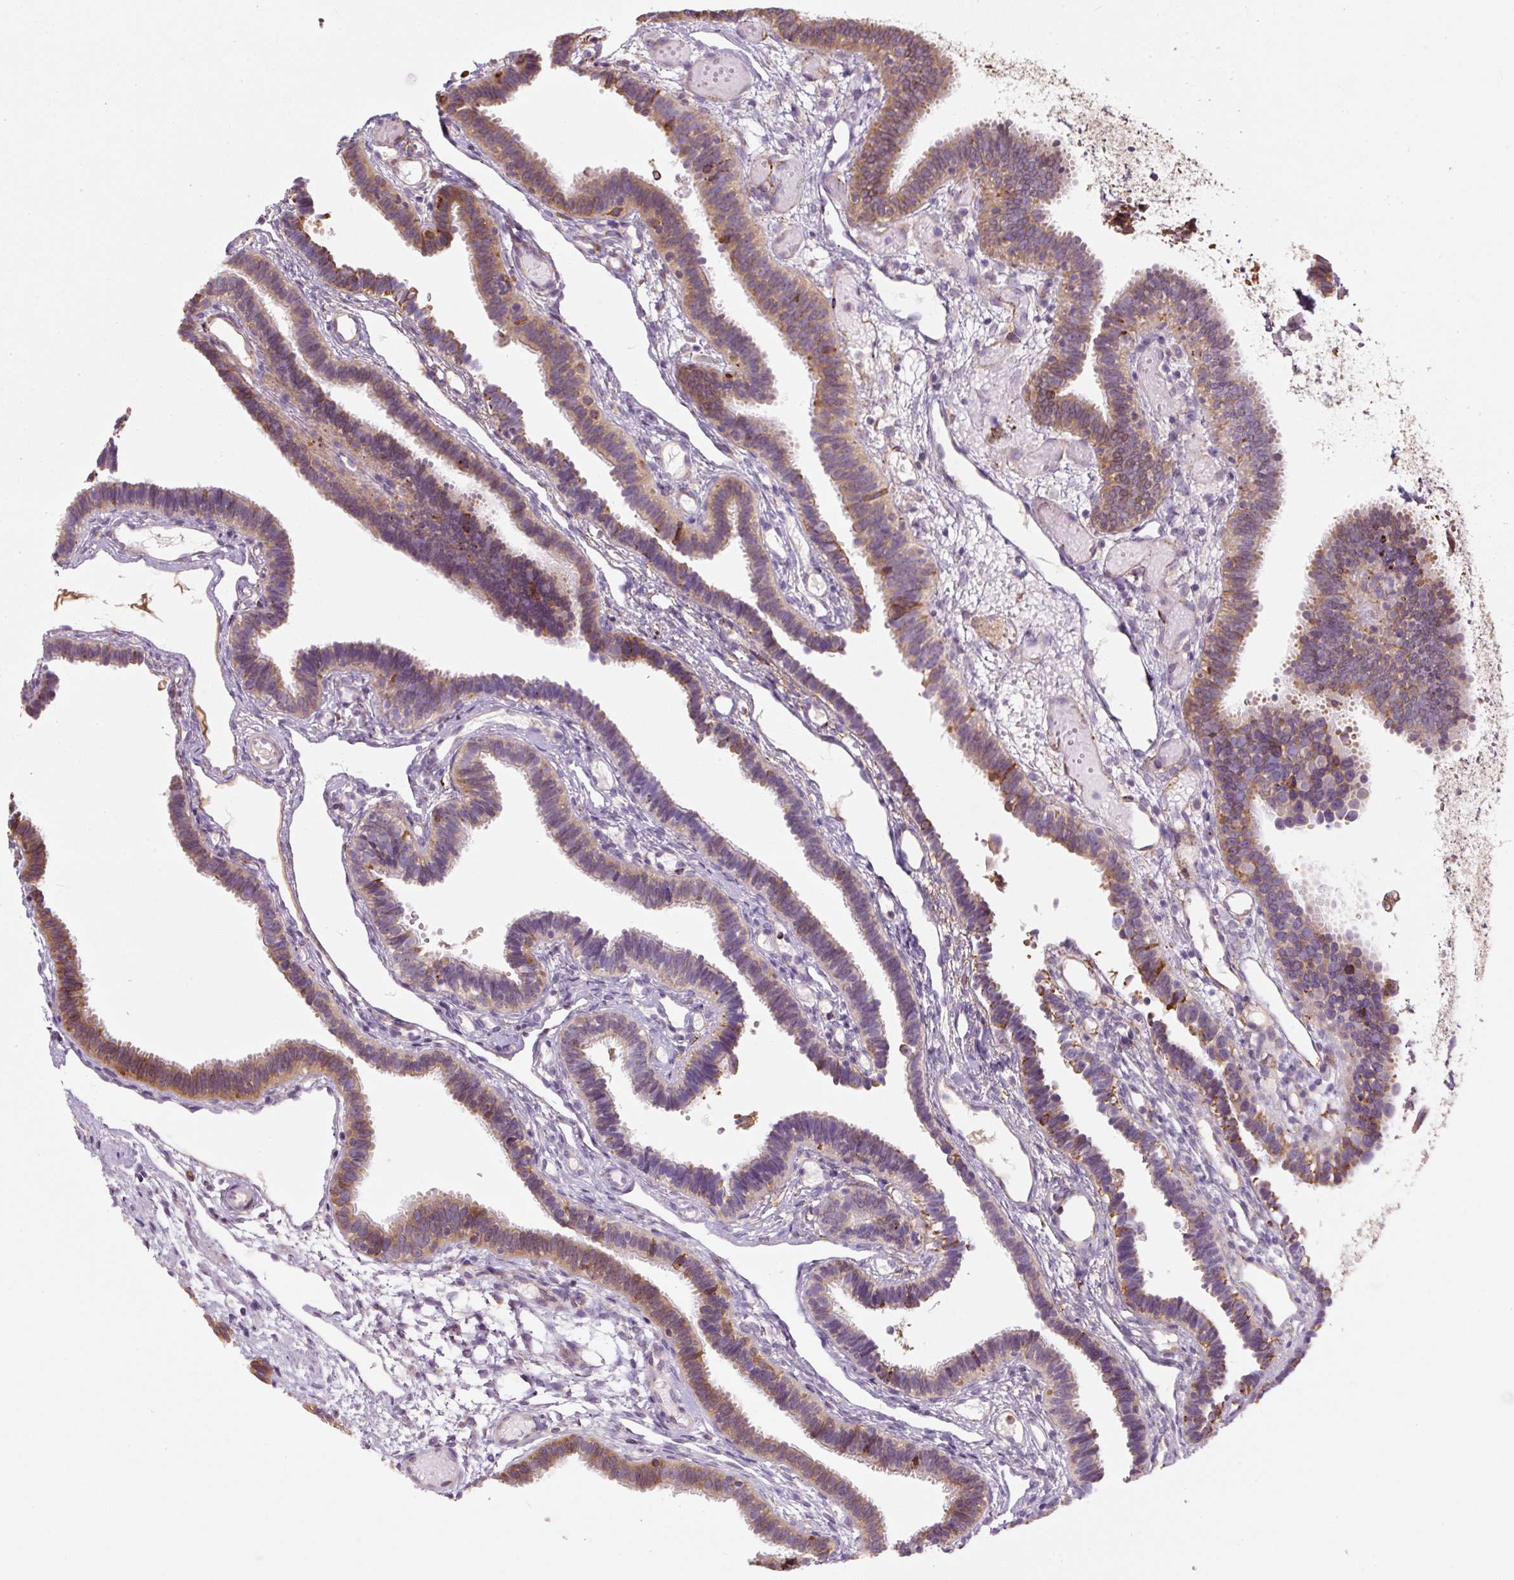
{"staining": {"intensity": "strong", "quantity": ">75%", "location": "cytoplasmic/membranous"}, "tissue": "fallopian tube", "cell_type": "Glandular cells", "image_type": "normal", "snomed": [{"axis": "morphology", "description": "Normal tissue, NOS"}, {"axis": "topography", "description": "Fallopian tube"}], "caption": "This image reveals normal fallopian tube stained with immunohistochemistry to label a protein in brown. The cytoplasmic/membranous of glandular cells show strong positivity for the protein. Nuclei are counter-stained blue.", "gene": "PRKCSH", "patient": {"sex": "female", "age": 37}}